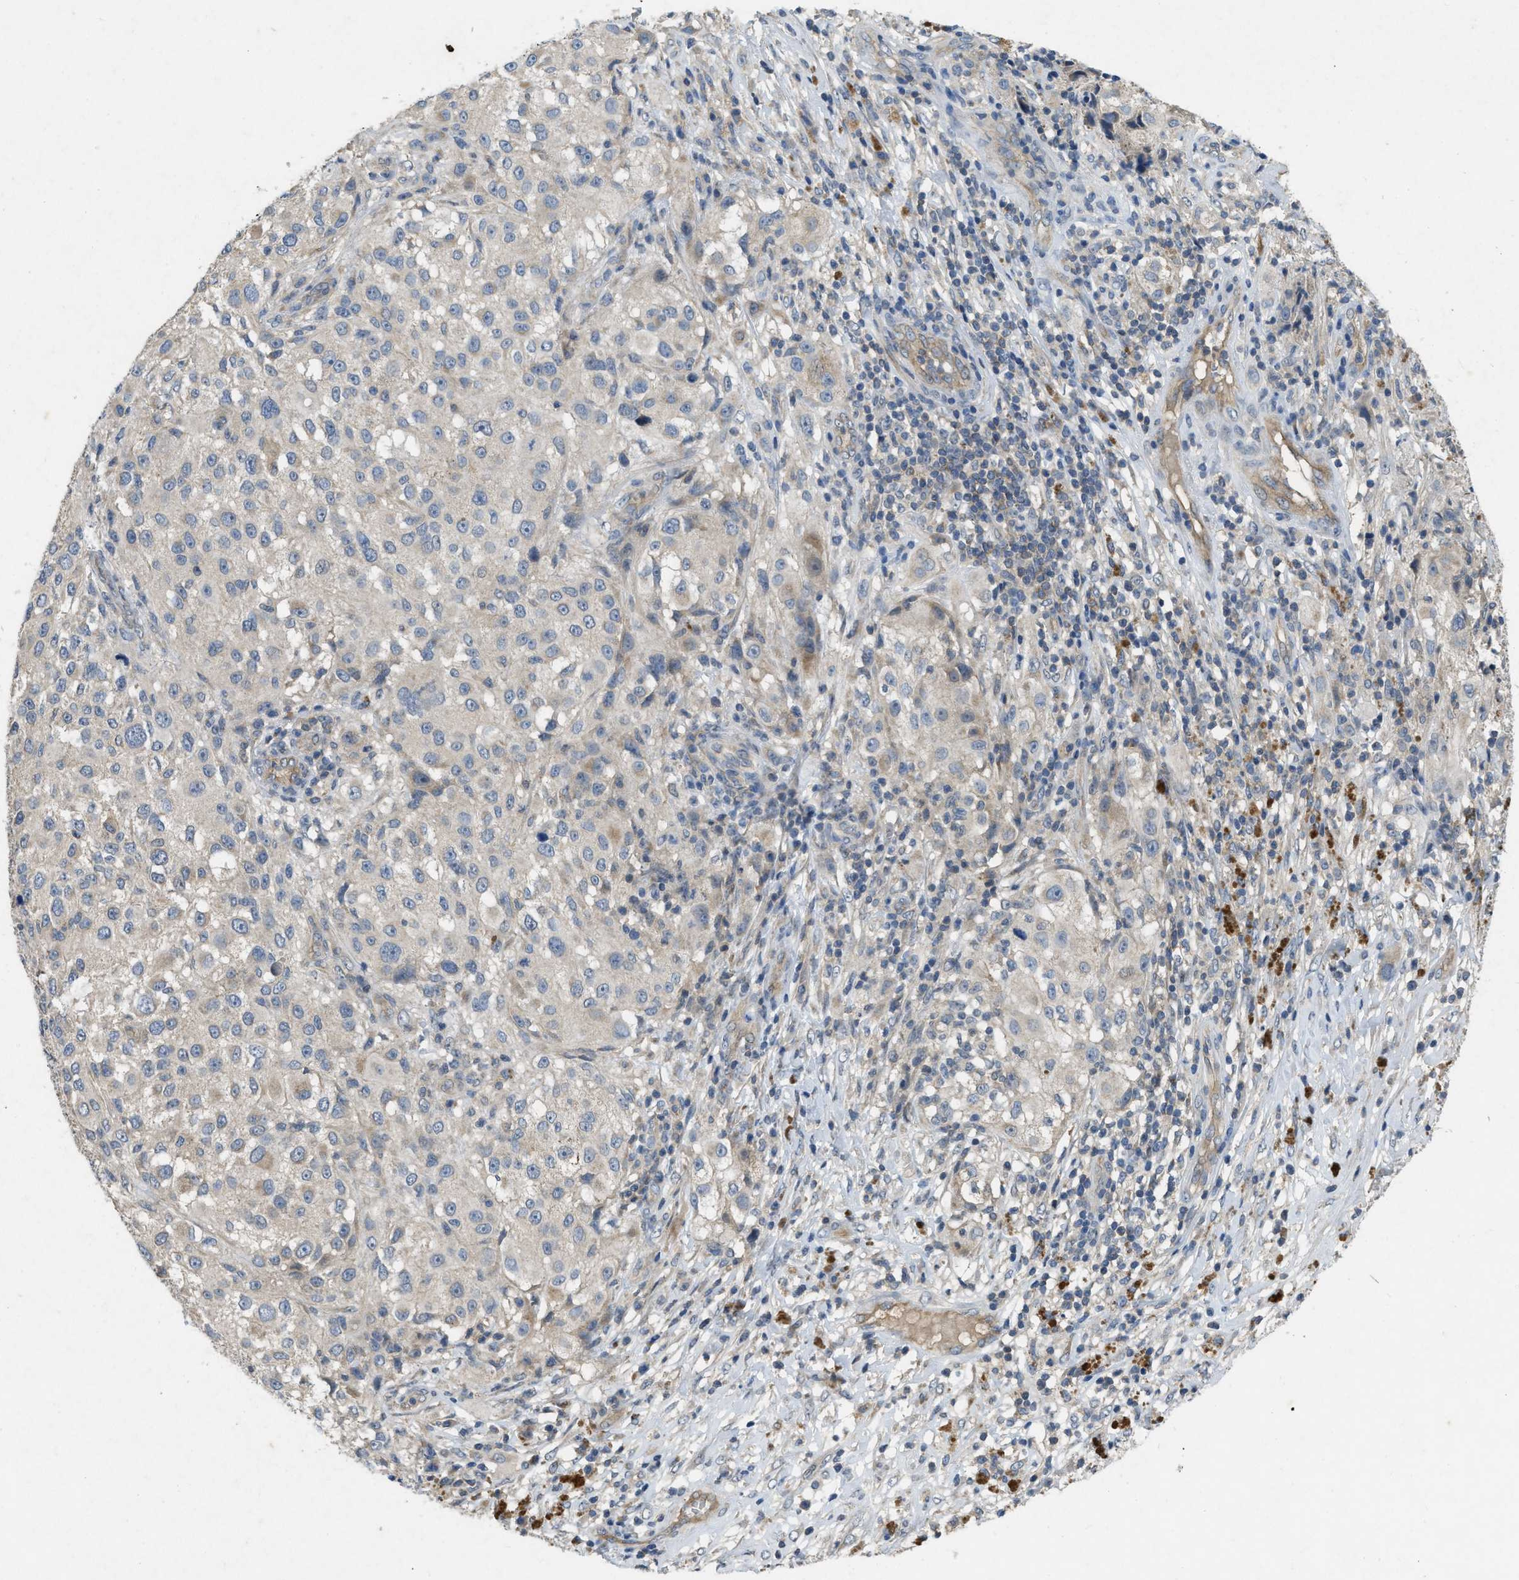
{"staining": {"intensity": "negative", "quantity": "none", "location": "none"}, "tissue": "melanoma", "cell_type": "Tumor cells", "image_type": "cancer", "snomed": [{"axis": "morphology", "description": "Necrosis, NOS"}, {"axis": "morphology", "description": "Malignant melanoma, NOS"}, {"axis": "topography", "description": "Skin"}], "caption": "Immunohistochemistry (IHC) image of neoplastic tissue: malignant melanoma stained with DAB shows no significant protein positivity in tumor cells.", "gene": "PPP3CA", "patient": {"sex": "female", "age": 87}}